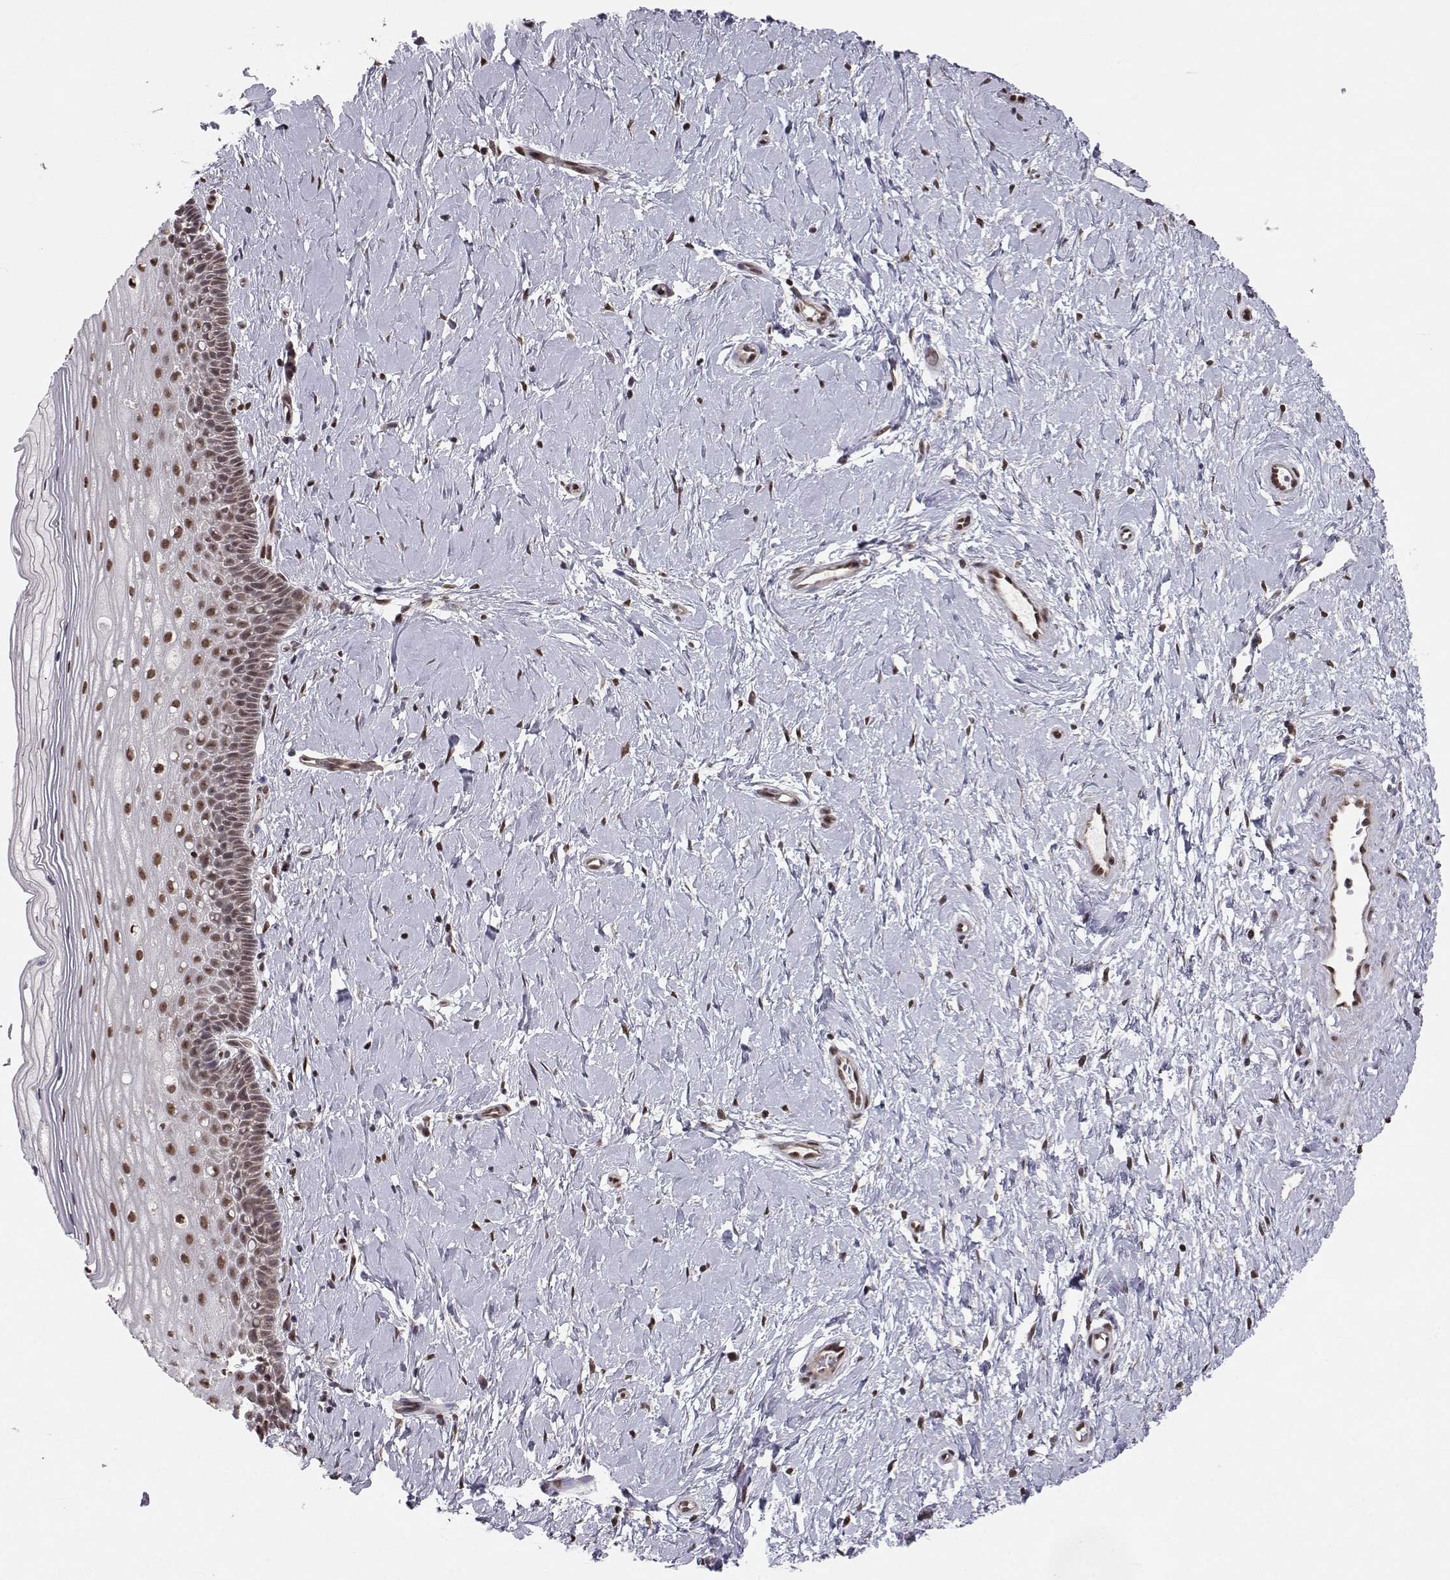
{"staining": {"intensity": "moderate", "quantity": ">75%", "location": "nuclear"}, "tissue": "cervix", "cell_type": "Glandular cells", "image_type": "normal", "snomed": [{"axis": "morphology", "description": "Normal tissue, NOS"}, {"axis": "topography", "description": "Cervix"}], "caption": "Immunohistochemical staining of normal human cervix exhibits >75% levels of moderate nuclear protein staining in approximately >75% of glandular cells.", "gene": "PKN2", "patient": {"sex": "female", "age": 37}}